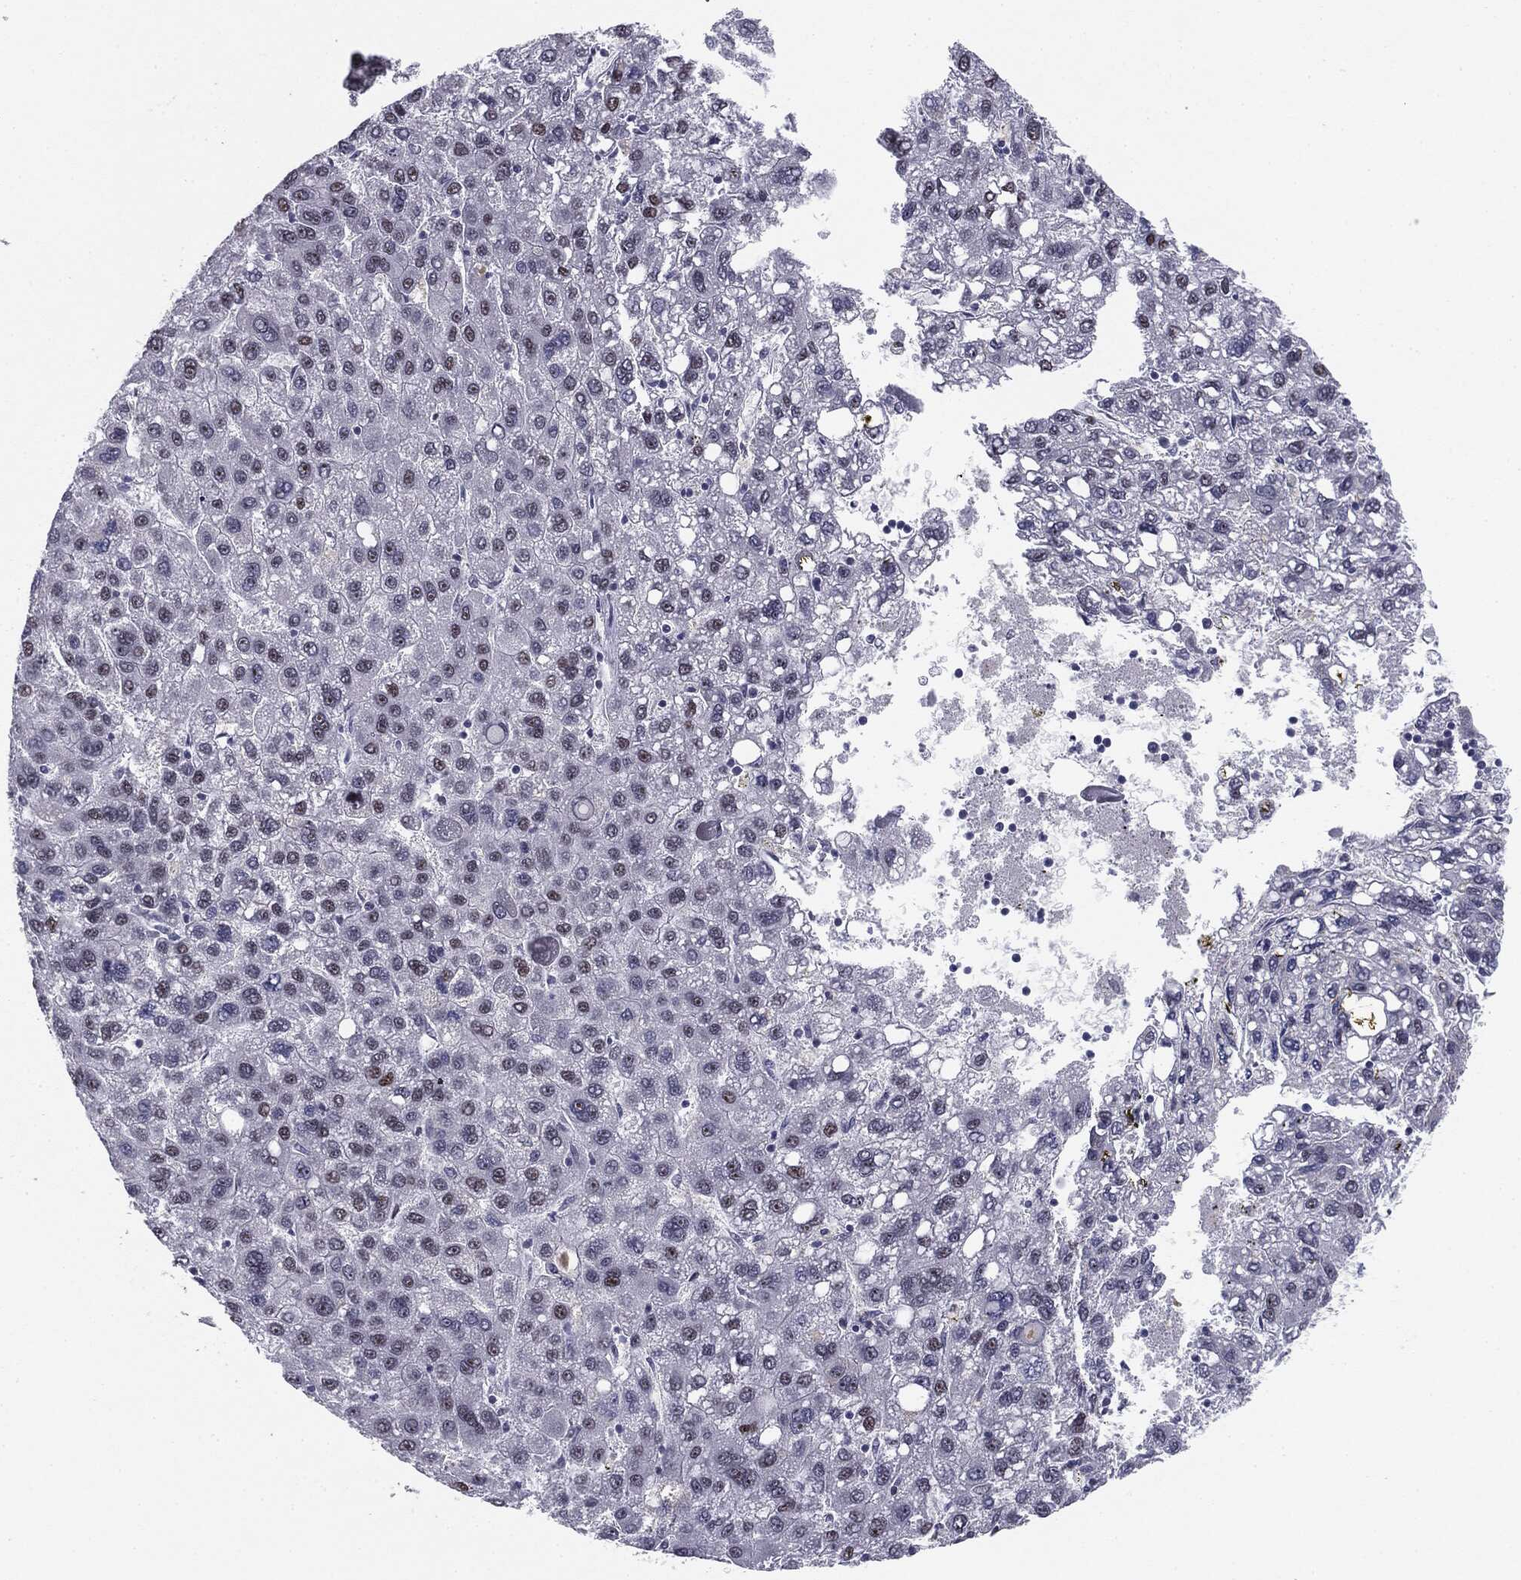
{"staining": {"intensity": "negative", "quantity": "none", "location": "none"}, "tissue": "liver cancer", "cell_type": "Tumor cells", "image_type": "cancer", "snomed": [{"axis": "morphology", "description": "Carcinoma, Hepatocellular, NOS"}, {"axis": "topography", "description": "Liver"}], "caption": "Human liver cancer stained for a protein using immunohistochemistry reveals no staining in tumor cells.", "gene": "MDC1", "patient": {"sex": "female", "age": 82}}